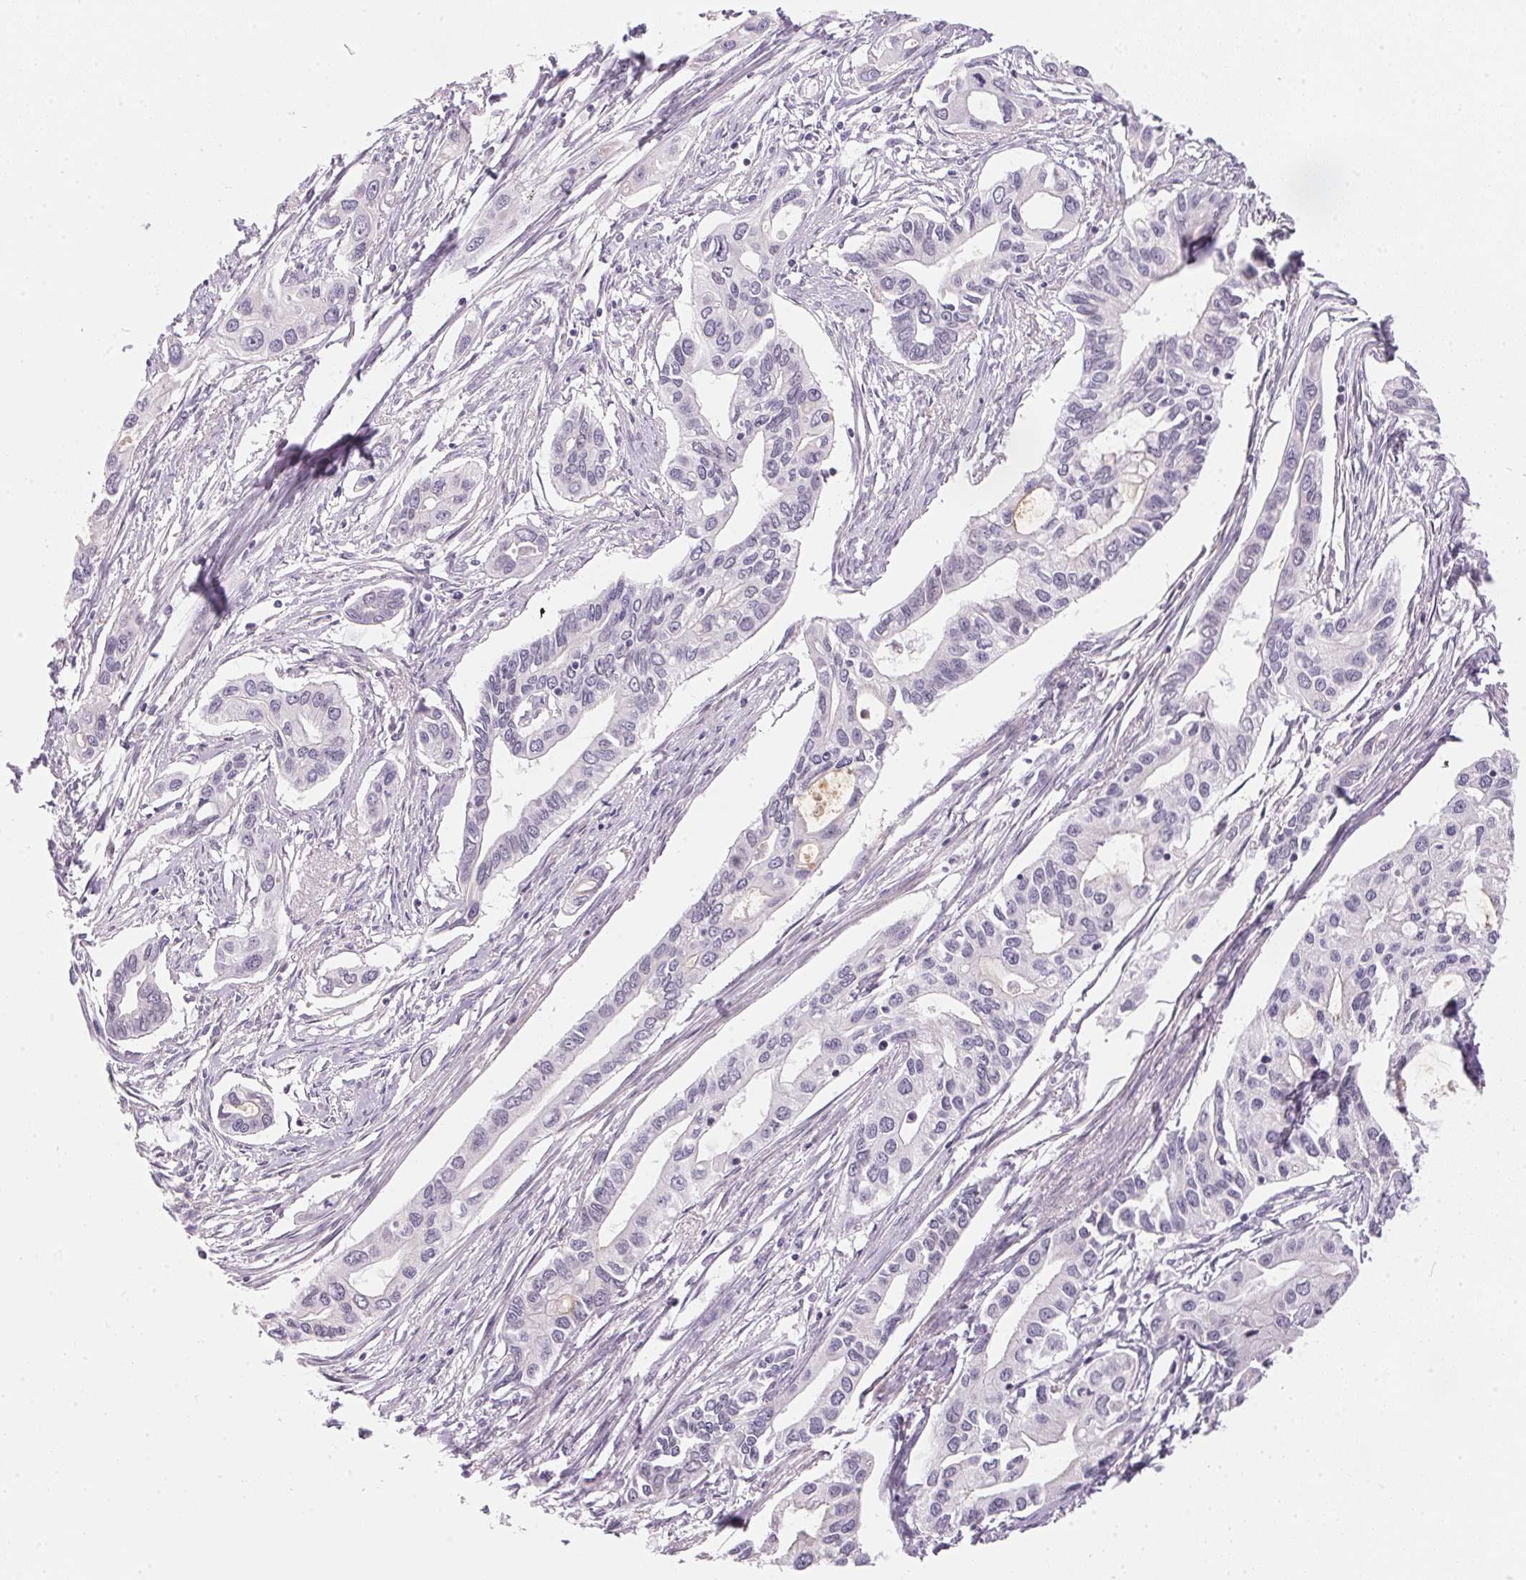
{"staining": {"intensity": "negative", "quantity": "none", "location": "none"}, "tissue": "pancreatic cancer", "cell_type": "Tumor cells", "image_type": "cancer", "snomed": [{"axis": "morphology", "description": "Adenocarcinoma, NOS"}, {"axis": "topography", "description": "Pancreas"}], "caption": "The IHC photomicrograph has no significant expression in tumor cells of pancreatic cancer tissue.", "gene": "GDAP1L1", "patient": {"sex": "male", "age": 60}}